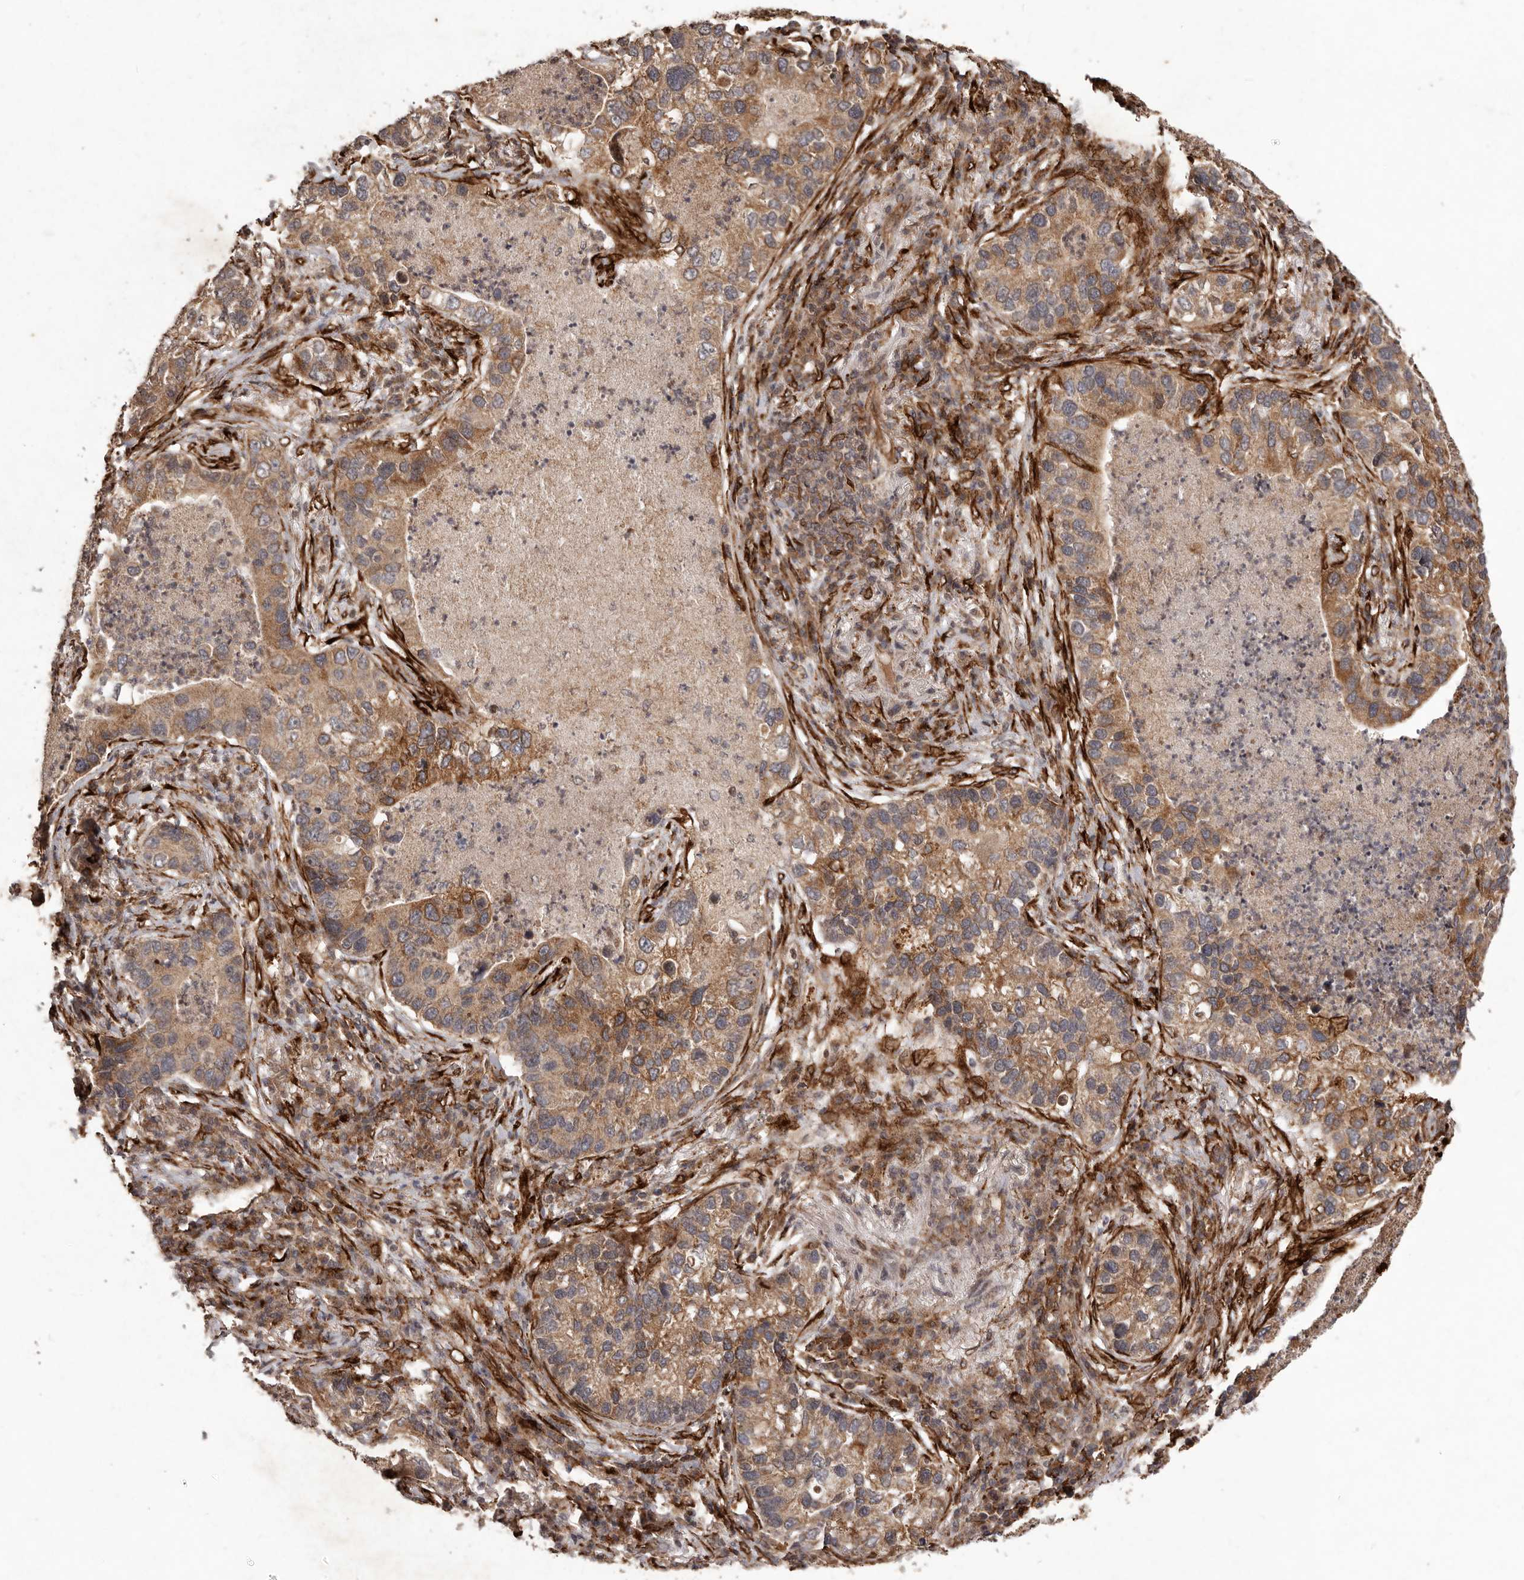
{"staining": {"intensity": "moderate", "quantity": ">75%", "location": "cytoplasmic/membranous"}, "tissue": "lung cancer", "cell_type": "Tumor cells", "image_type": "cancer", "snomed": [{"axis": "morphology", "description": "Normal tissue, NOS"}, {"axis": "morphology", "description": "Adenocarcinoma, NOS"}, {"axis": "topography", "description": "Bronchus"}, {"axis": "topography", "description": "Lung"}], "caption": "Brown immunohistochemical staining in human lung cancer (adenocarcinoma) exhibits moderate cytoplasmic/membranous staining in approximately >75% of tumor cells. The staining was performed using DAB (3,3'-diaminobenzidine) to visualize the protein expression in brown, while the nuclei were stained in blue with hematoxylin (Magnification: 20x).", "gene": "PLOD2", "patient": {"sex": "male", "age": 54}}